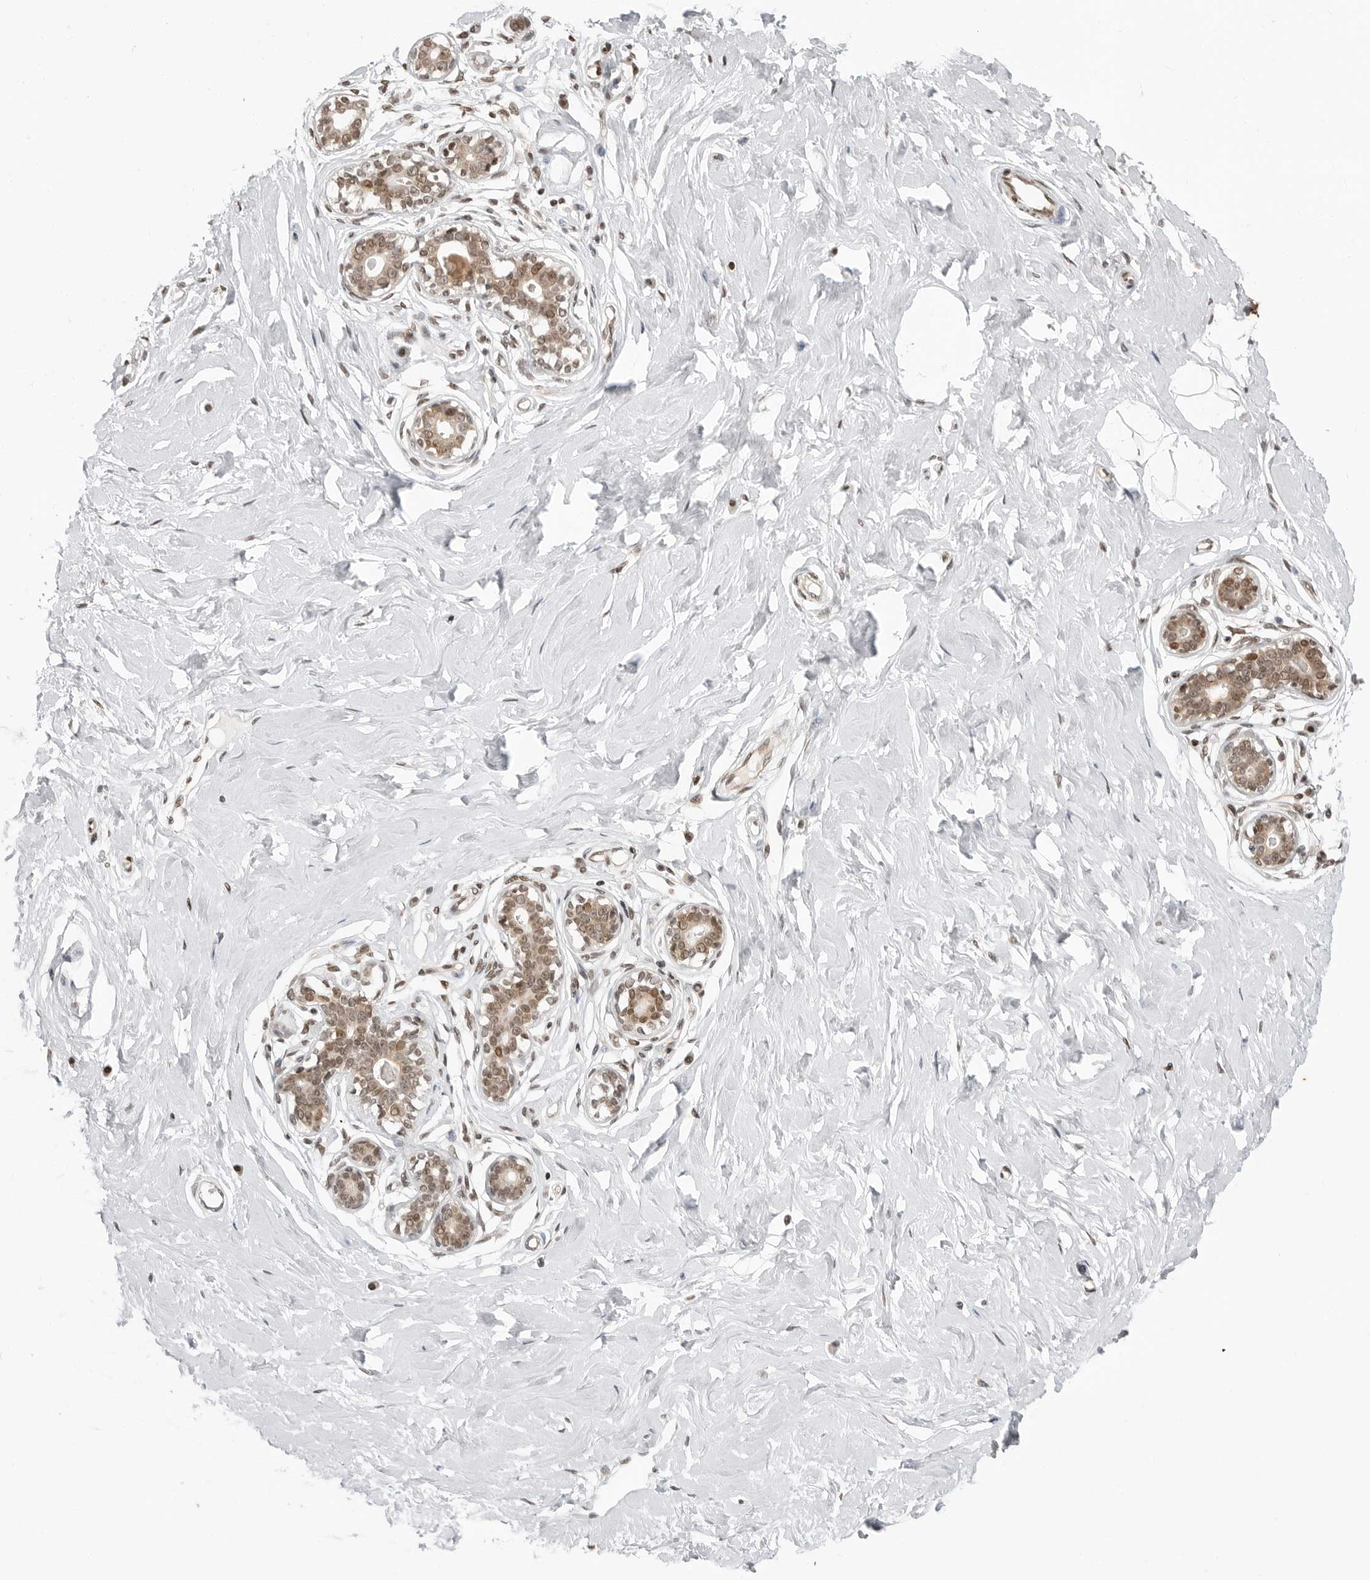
{"staining": {"intensity": "weak", "quantity": ">75%", "location": "nuclear"}, "tissue": "breast", "cell_type": "Adipocytes", "image_type": "normal", "snomed": [{"axis": "morphology", "description": "Normal tissue, NOS"}, {"axis": "morphology", "description": "Adenoma, NOS"}, {"axis": "topography", "description": "Breast"}], "caption": "Weak nuclear positivity for a protein is identified in approximately >75% of adipocytes of unremarkable breast using immunohistochemistry.", "gene": "C8orf33", "patient": {"sex": "female", "age": 23}}